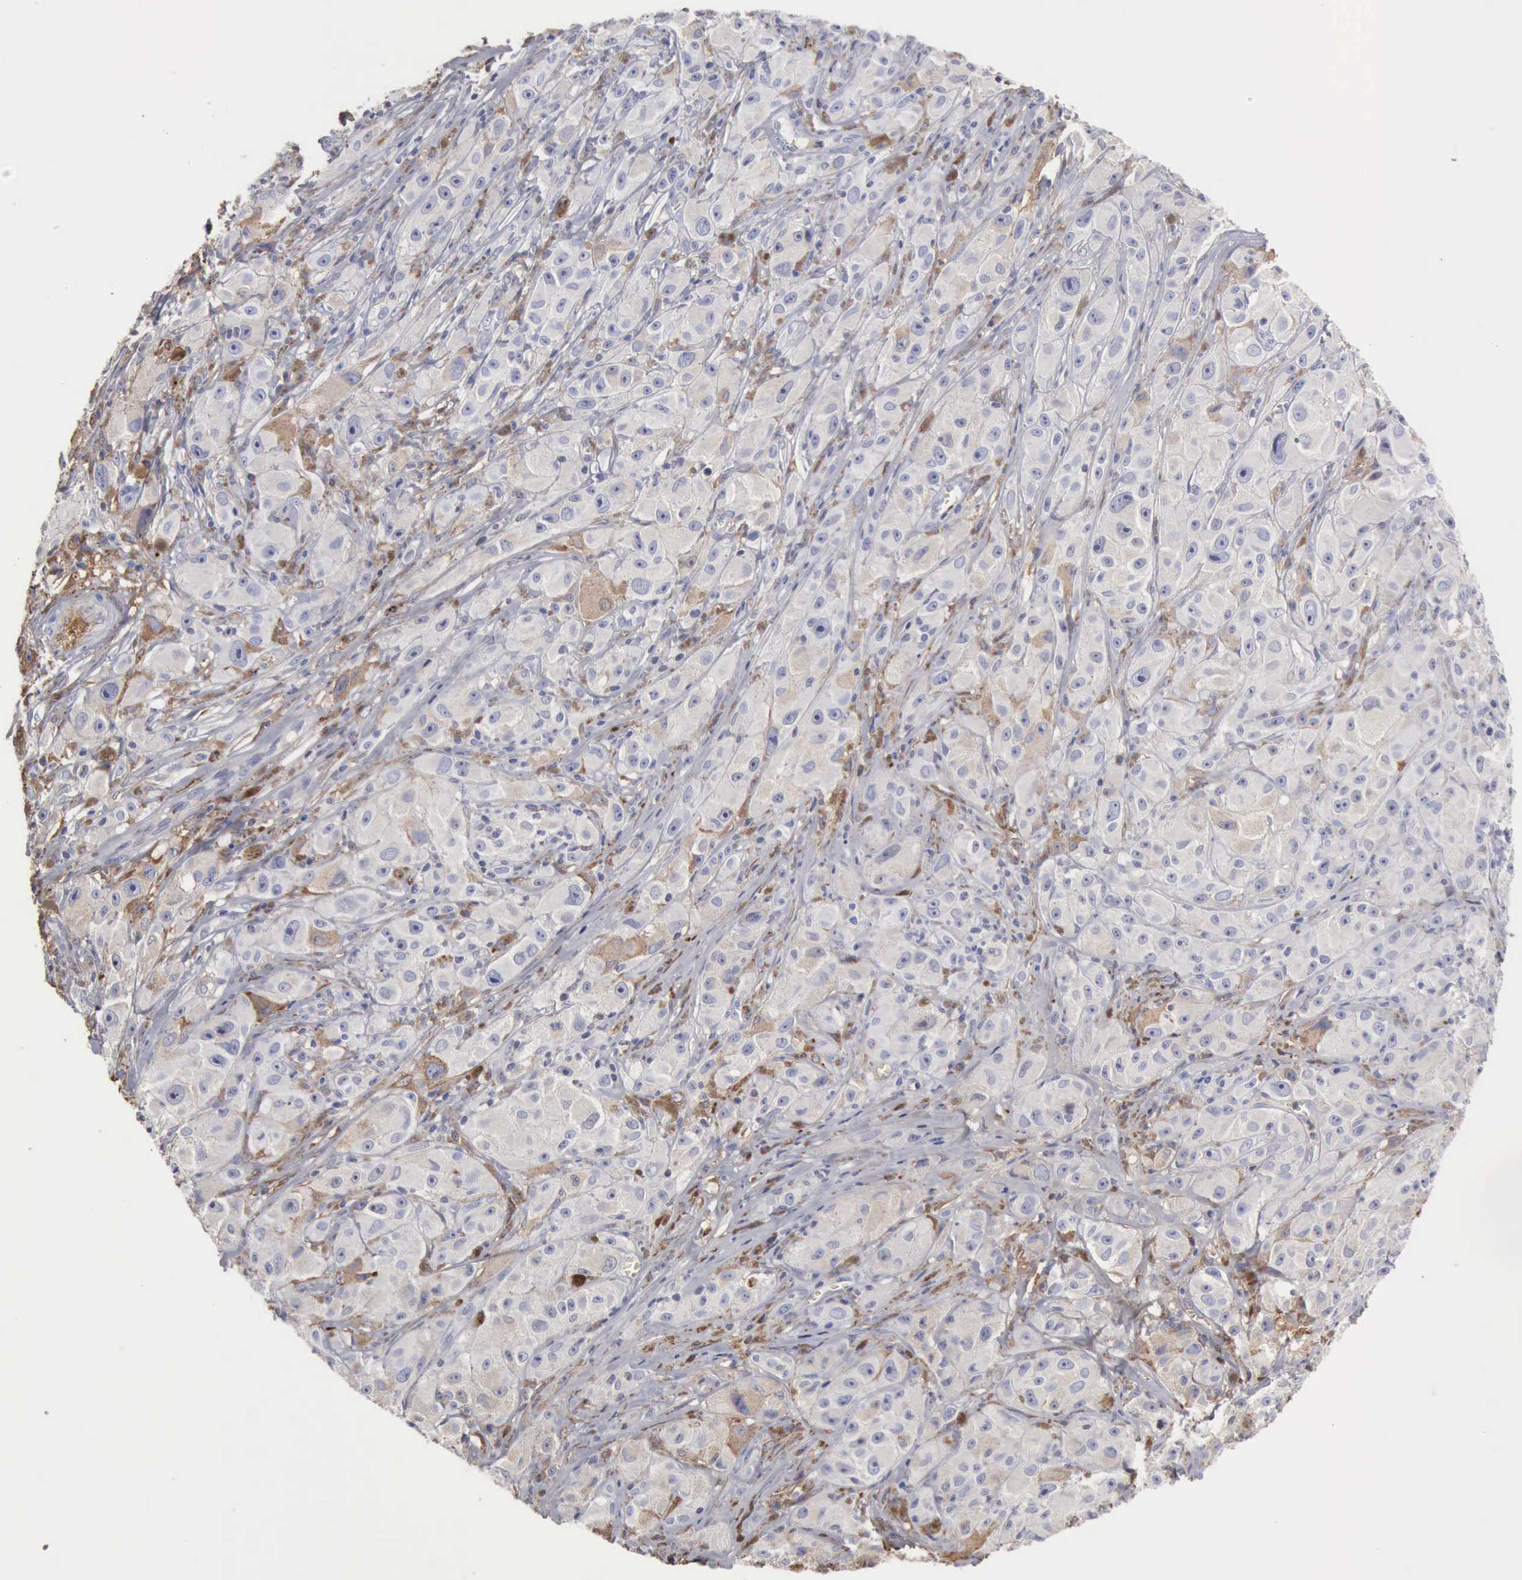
{"staining": {"intensity": "negative", "quantity": "none", "location": "none"}, "tissue": "melanoma", "cell_type": "Tumor cells", "image_type": "cancer", "snomed": [{"axis": "morphology", "description": "Malignant melanoma, NOS"}, {"axis": "topography", "description": "Skin"}], "caption": "DAB (3,3'-diaminobenzidine) immunohistochemical staining of human melanoma displays no significant staining in tumor cells.", "gene": "SERPINA1", "patient": {"sex": "male", "age": 56}}